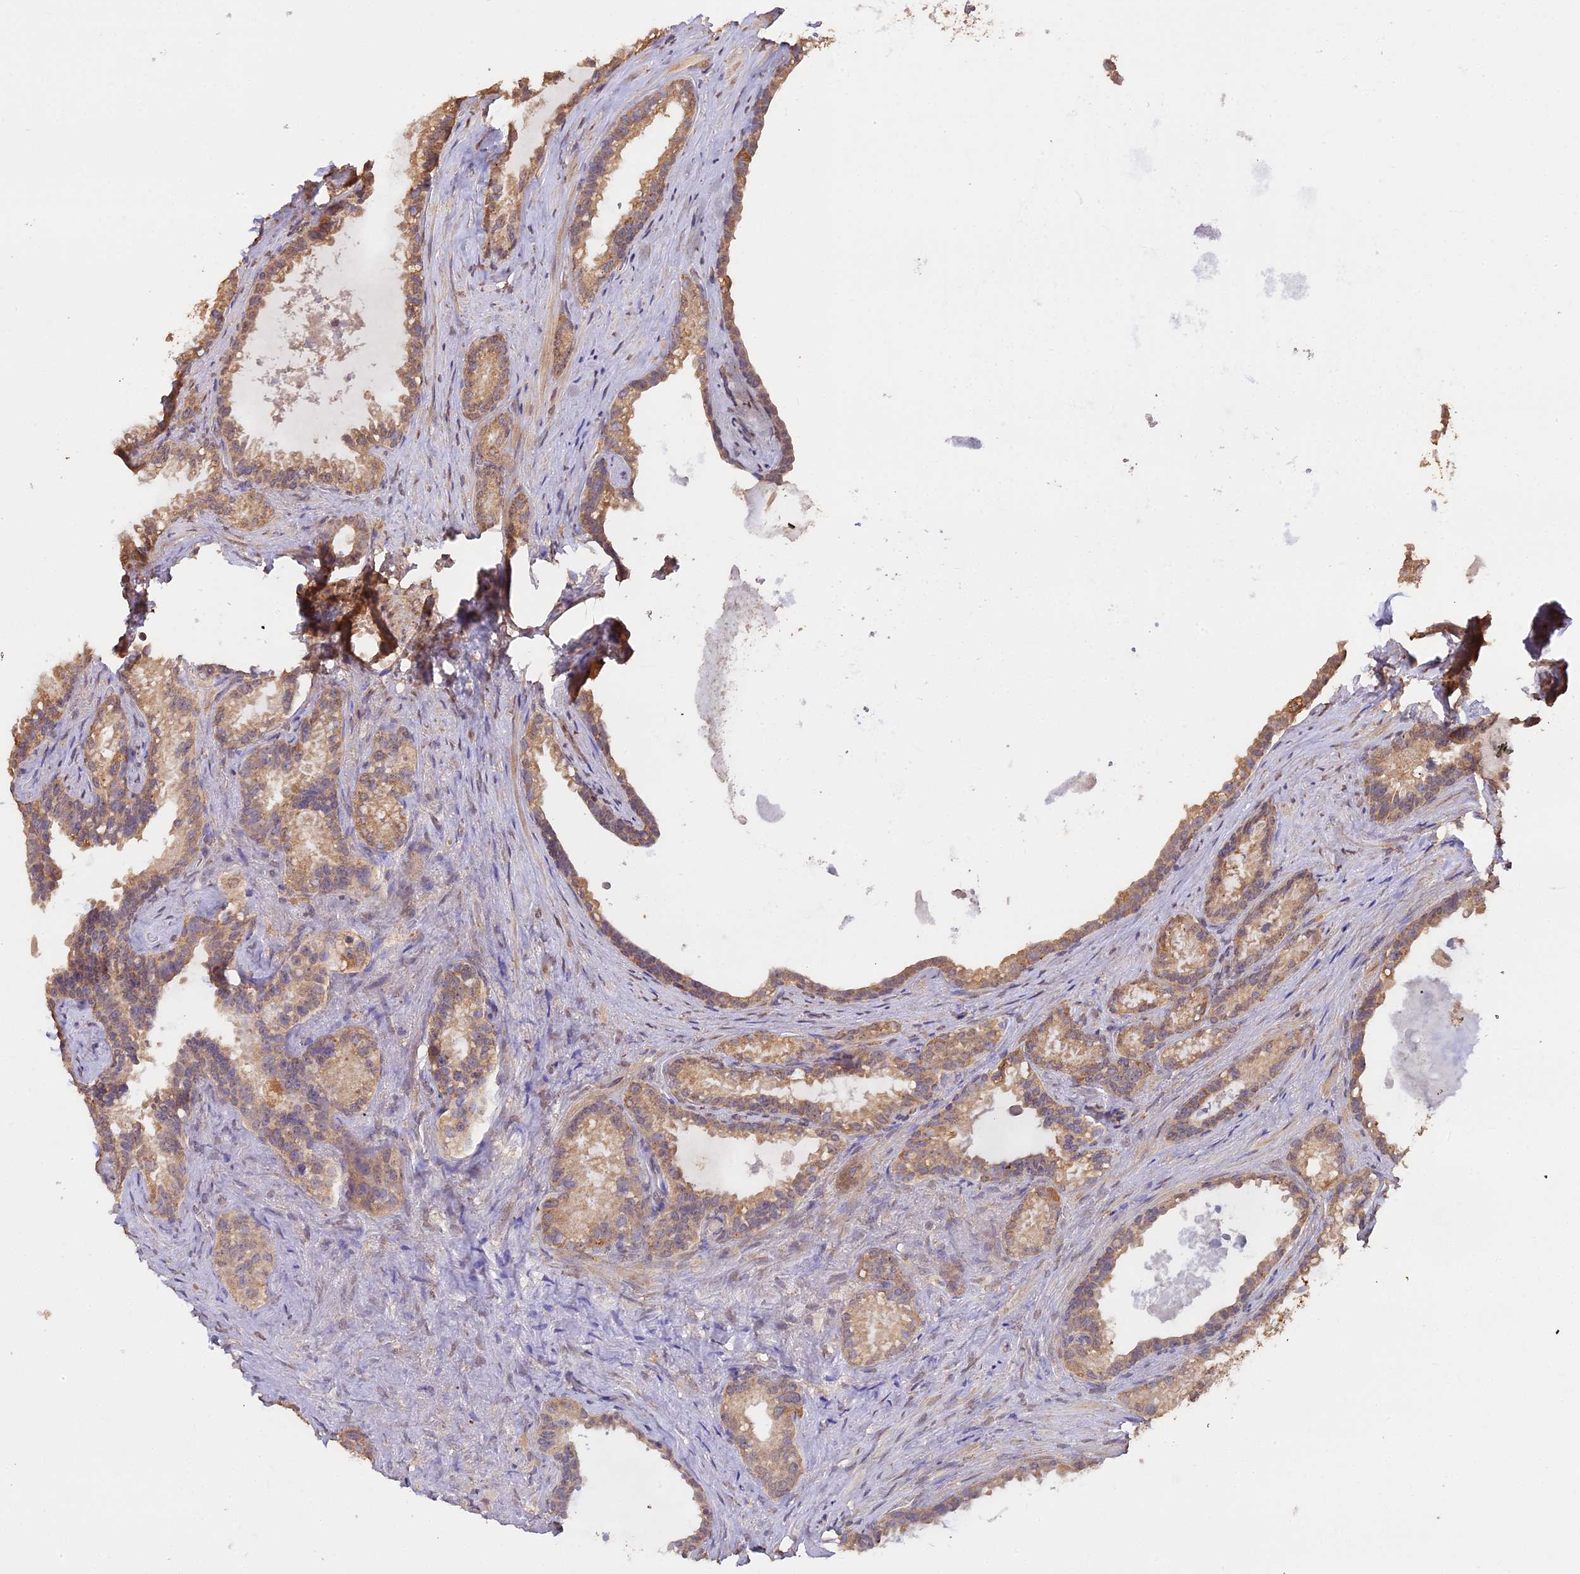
{"staining": {"intensity": "moderate", "quantity": ">75%", "location": "cytoplasmic/membranous"}, "tissue": "seminal vesicle", "cell_type": "Glandular cells", "image_type": "normal", "snomed": [{"axis": "morphology", "description": "Normal tissue, NOS"}, {"axis": "topography", "description": "Prostate"}, {"axis": "topography", "description": "Seminal veicle"}], "caption": "High-magnification brightfield microscopy of unremarkable seminal vesicle stained with DAB (brown) and counterstained with hematoxylin (blue). glandular cells exhibit moderate cytoplasmic/membranous positivity is present in approximately>75% of cells. The staining was performed using DAB to visualize the protein expression in brown, while the nuclei were stained in blue with hematoxylin (Magnification: 20x).", "gene": "METTL13", "patient": {"sex": "male", "age": 79}}